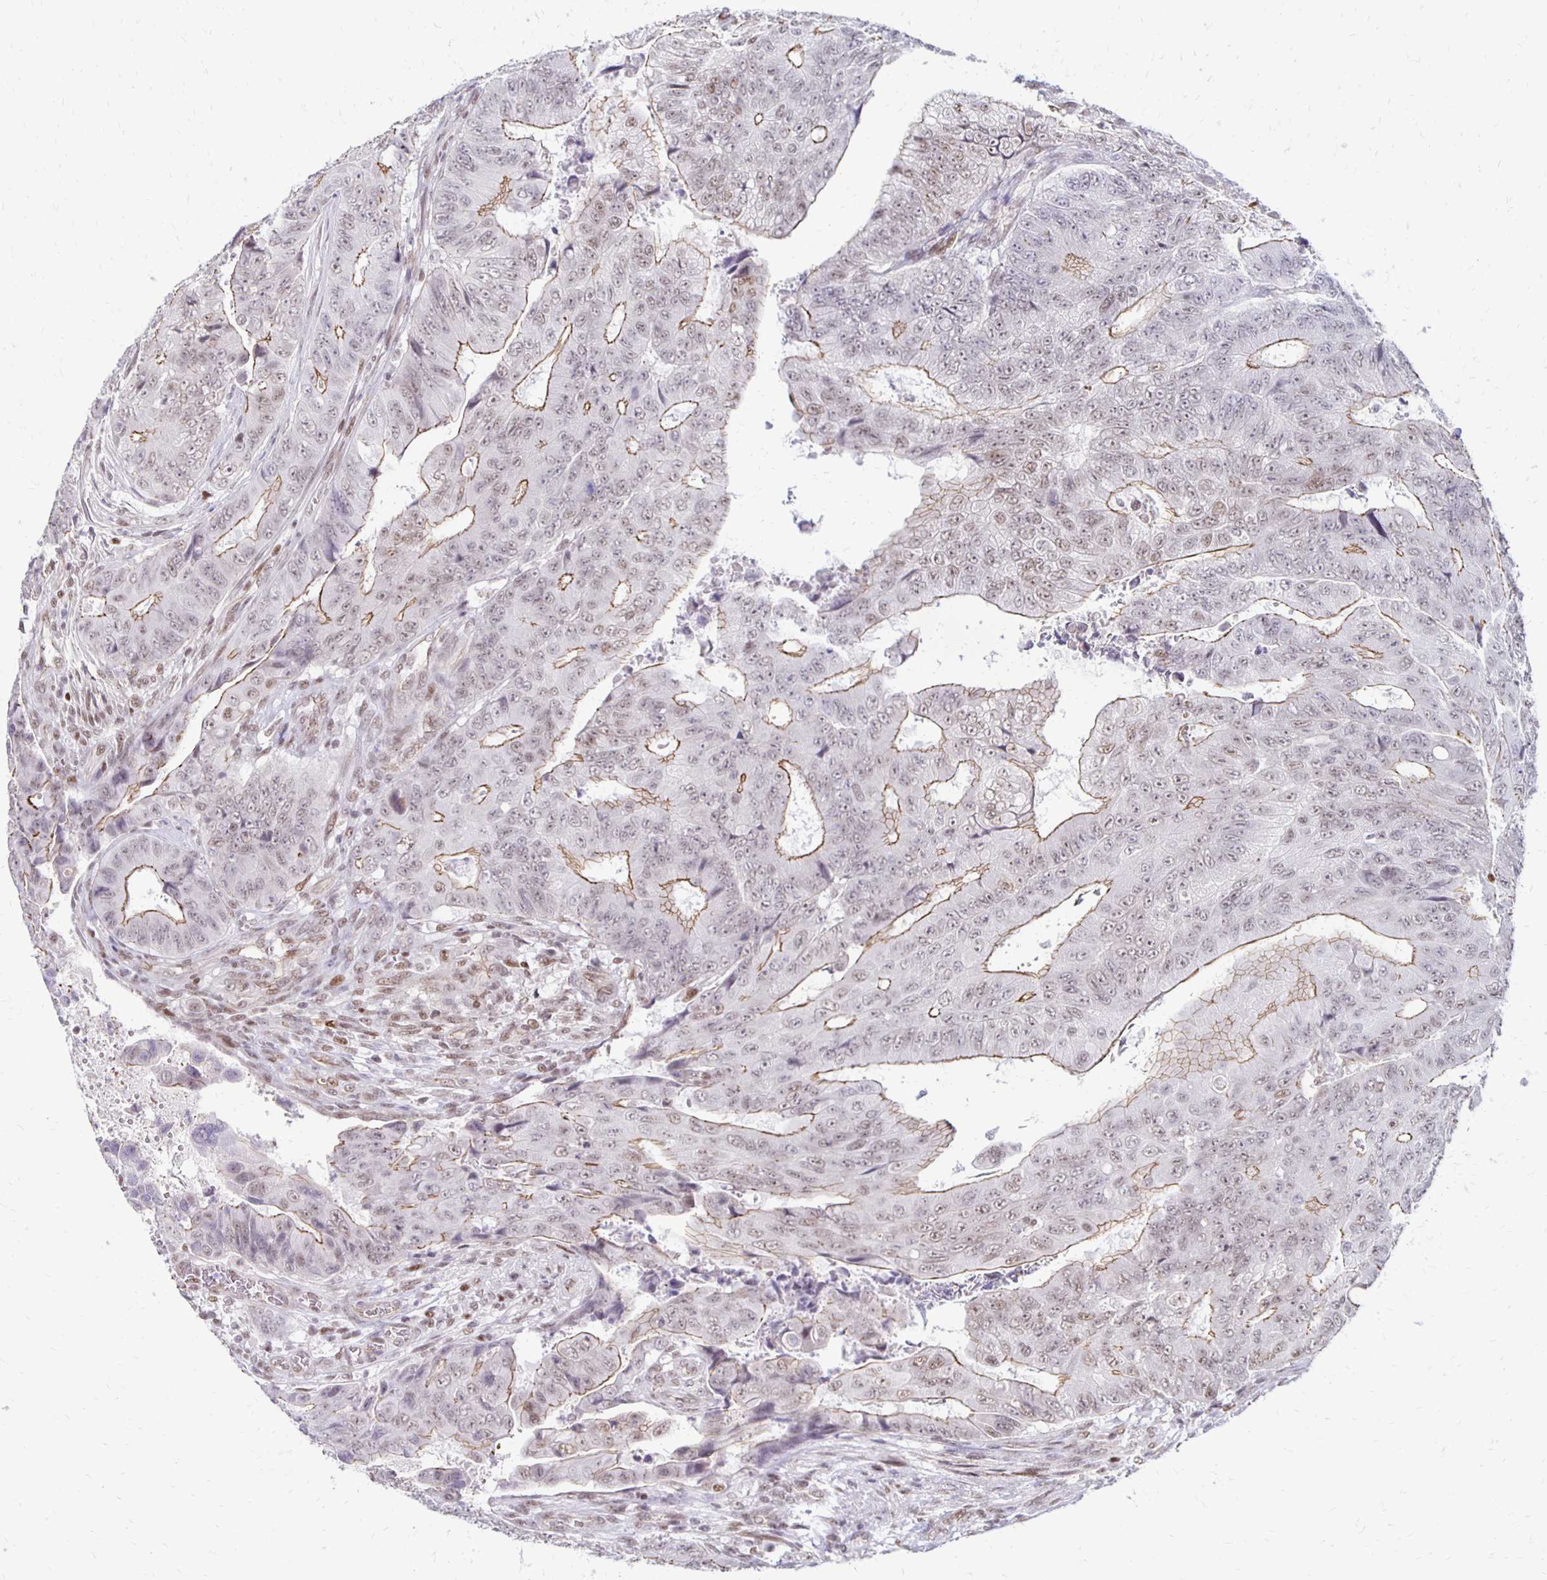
{"staining": {"intensity": "moderate", "quantity": "25%-75%", "location": "cytoplasmic/membranous,nuclear"}, "tissue": "colorectal cancer", "cell_type": "Tumor cells", "image_type": "cancer", "snomed": [{"axis": "morphology", "description": "Adenocarcinoma, NOS"}, {"axis": "topography", "description": "Colon"}], "caption": "Immunohistochemical staining of human colorectal cancer shows medium levels of moderate cytoplasmic/membranous and nuclear protein expression in about 25%-75% of tumor cells.", "gene": "DDB2", "patient": {"sex": "female", "age": 48}}